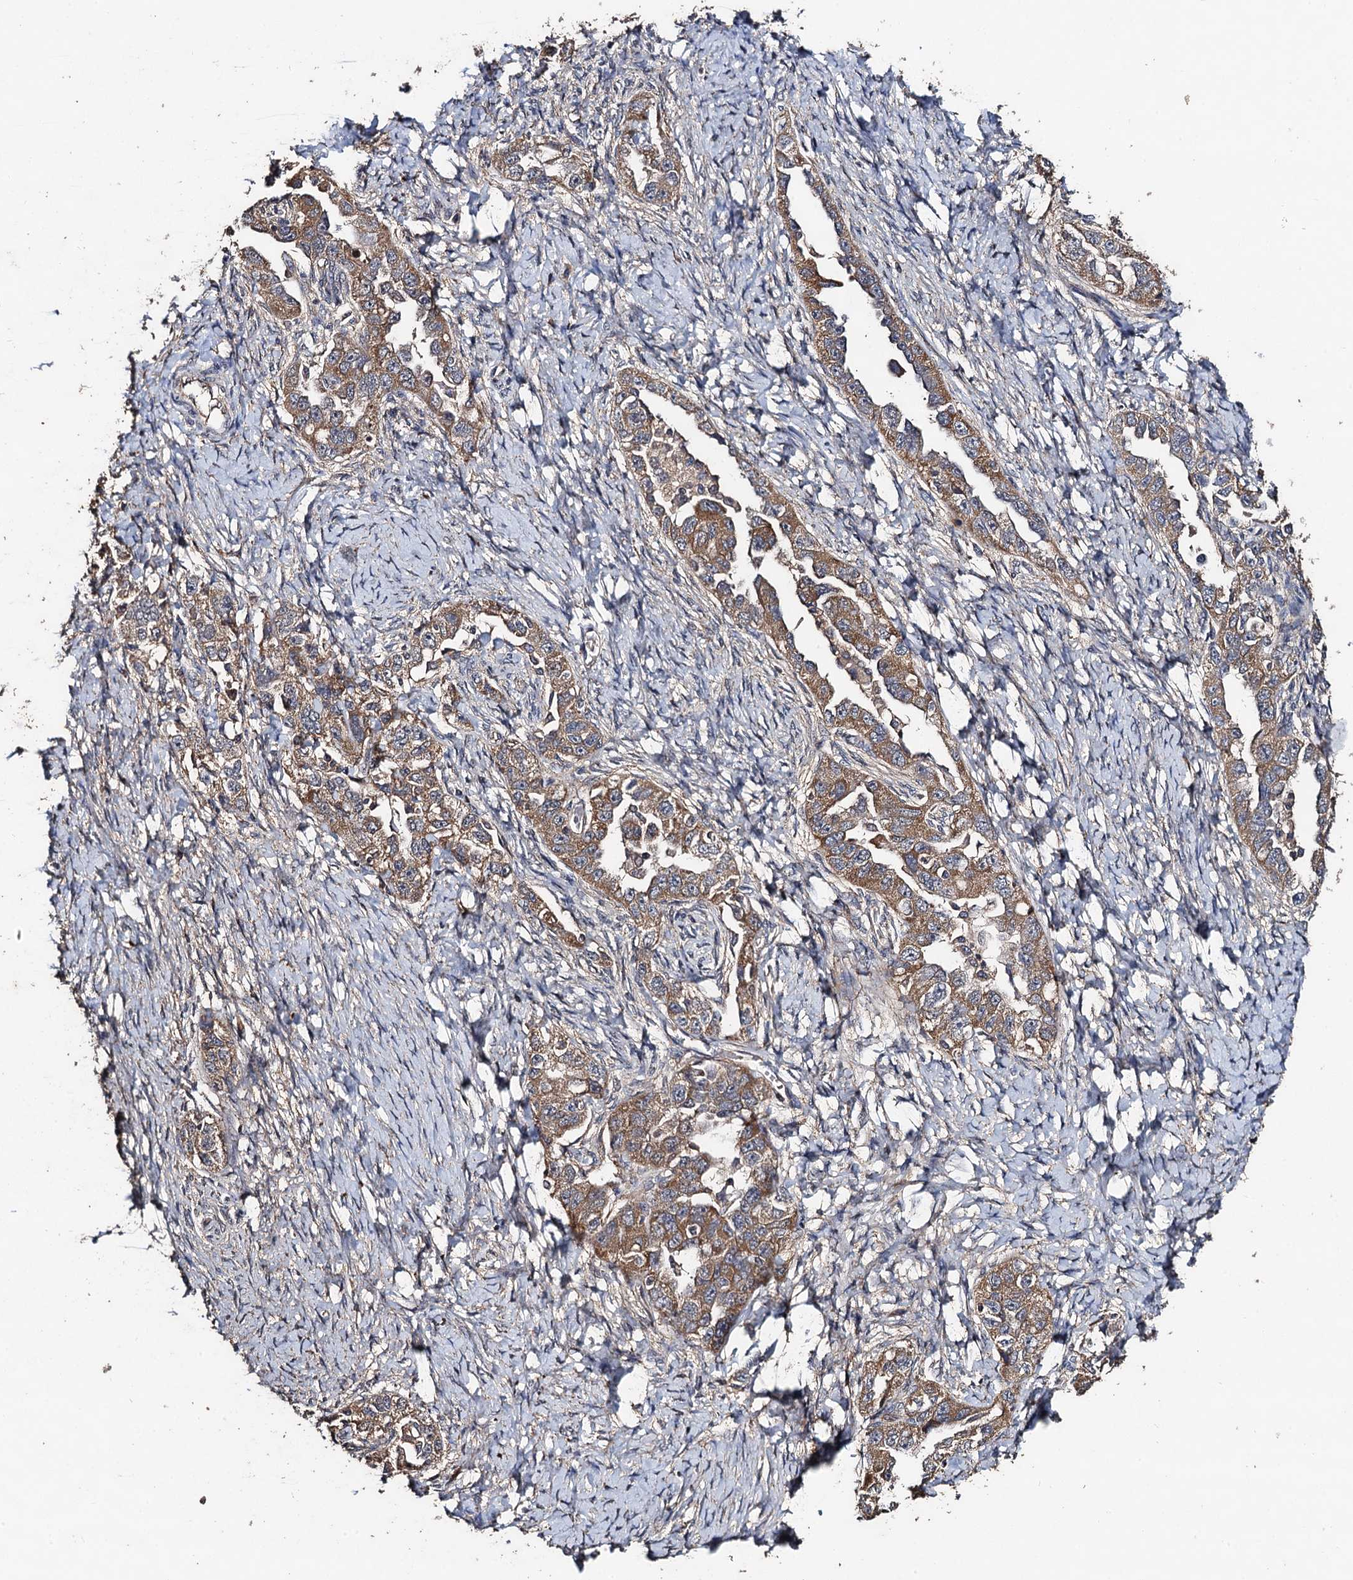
{"staining": {"intensity": "moderate", "quantity": ">75%", "location": "cytoplasmic/membranous"}, "tissue": "ovarian cancer", "cell_type": "Tumor cells", "image_type": "cancer", "snomed": [{"axis": "morphology", "description": "Carcinoma, NOS"}, {"axis": "morphology", "description": "Cystadenocarcinoma, serous, NOS"}, {"axis": "topography", "description": "Ovary"}], "caption": "Immunohistochemical staining of human ovarian cancer displays moderate cytoplasmic/membranous protein positivity in approximately >75% of tumor cells. Immunohistochemistry (ihc) stains the protein of interest in brown and the nuclei are stained blue.", "gene": "PPTC7", "patient": {"sex": "female", "age": 69}}